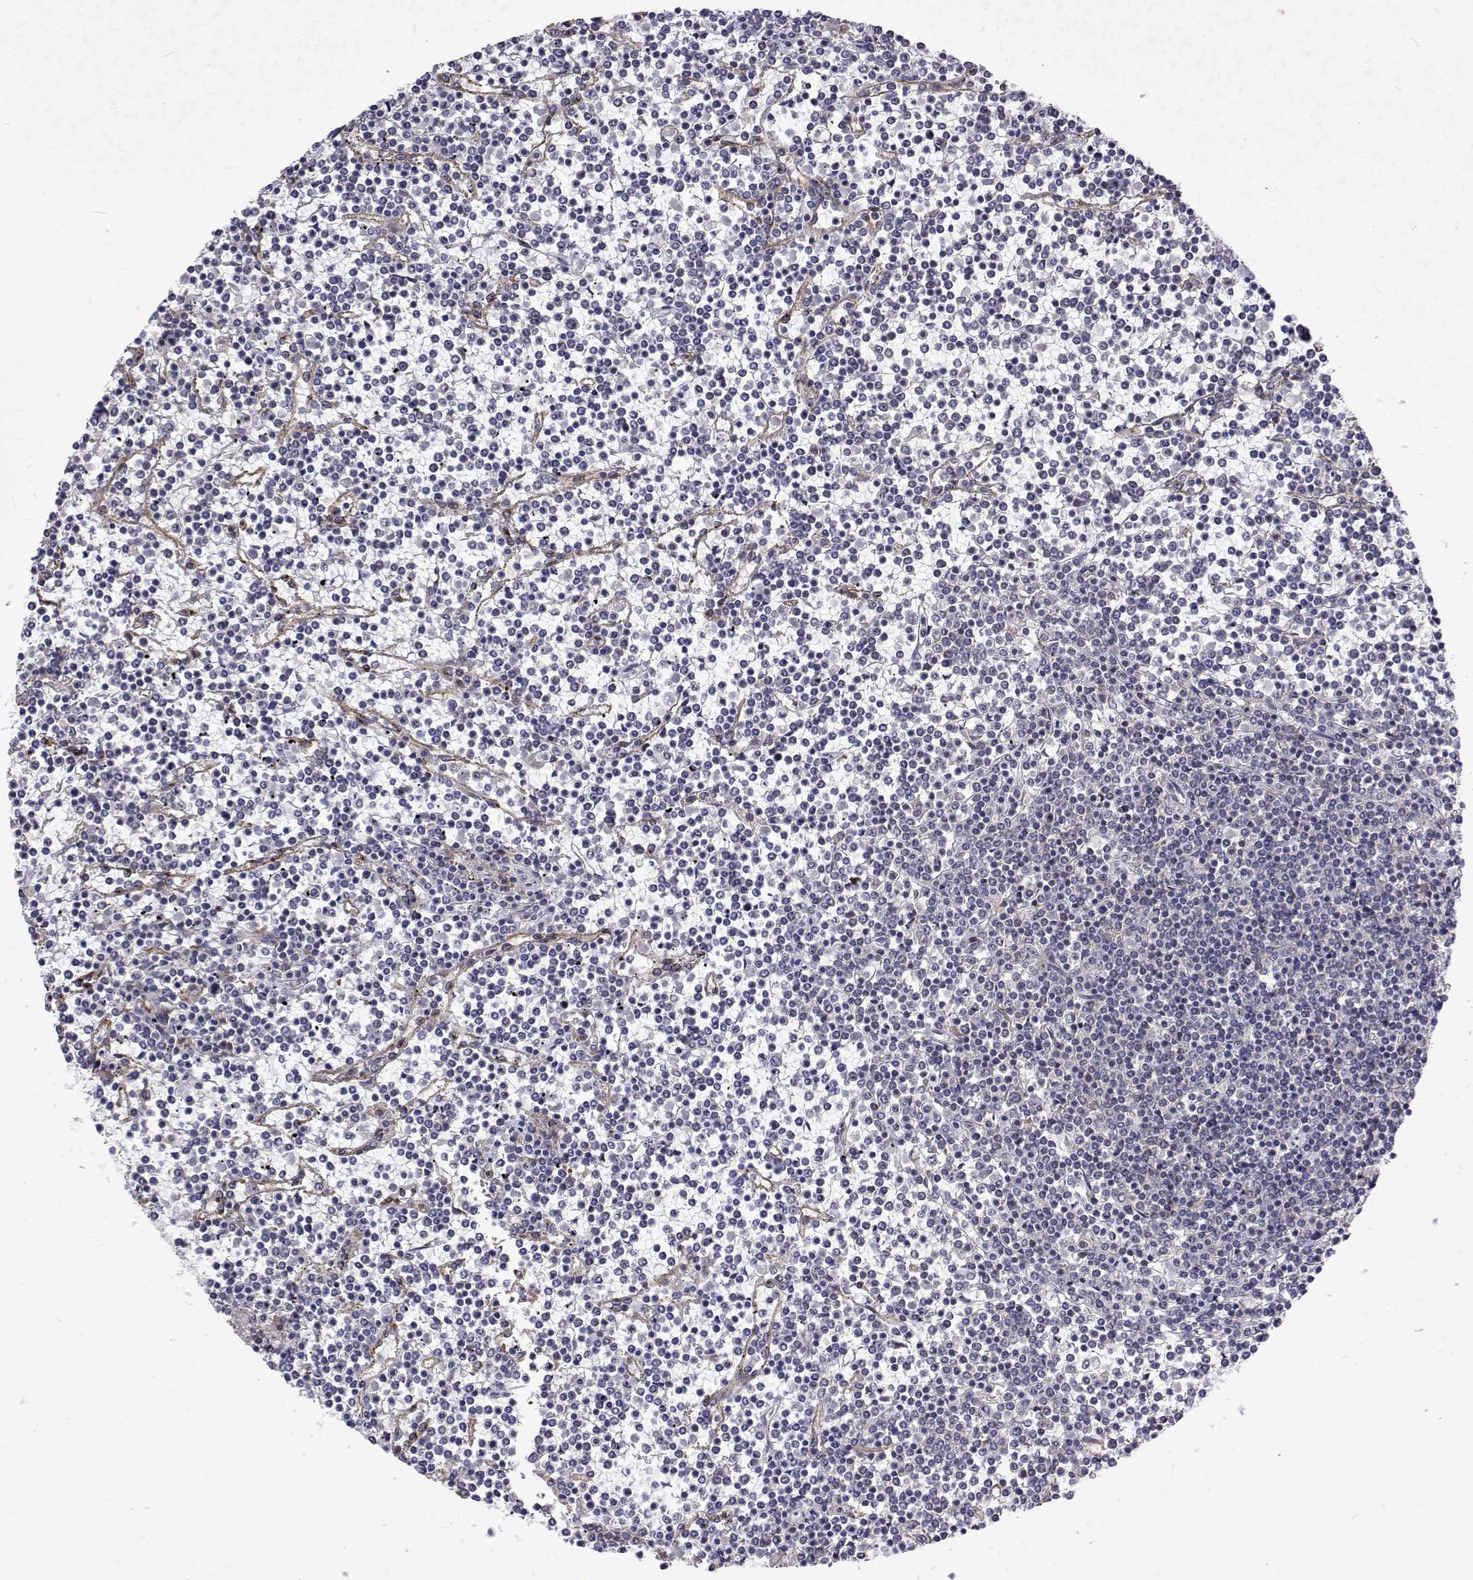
{"staining": {"intensity": "negative", "quantity": "none", "location": "none"}, "tissue": "lymphoma", "cell_type": "Tumor cells", "image_type": "cancer", "snomed": [{"axis": "morphology", "description": "Malignant lymphoma, non-Hodgkin's type, Low grade"}, {"axis": "topography", "description": "Spleen"}], "caption": "DAB immunohistochemical staining of malignant lymphoma, non-Hodgkin's type (low-grade) exhibits no significant positivity in tumor cells.", "gene": "ALKBH8", "patient": {"sex": "female", "age": 19}}